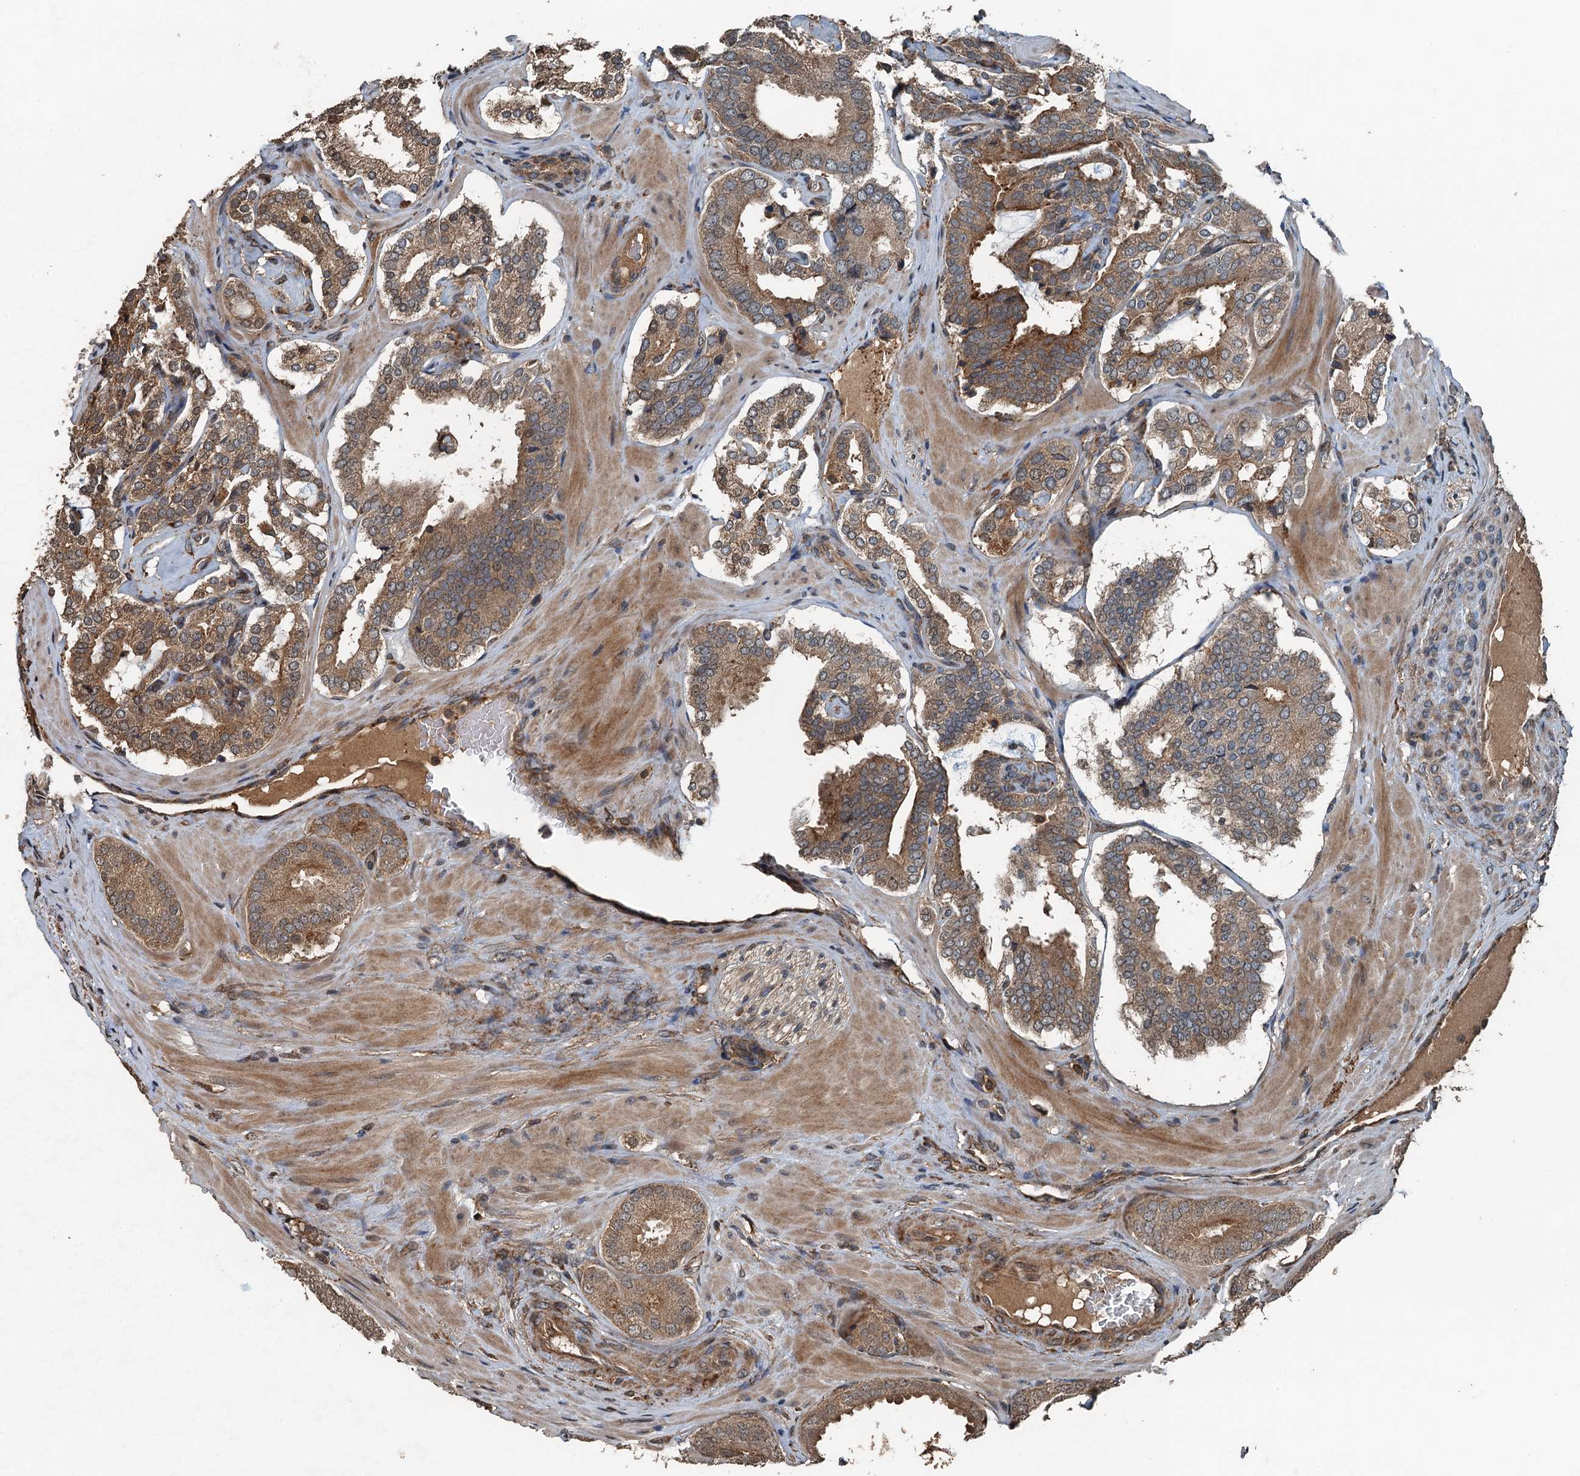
{"staining": {"intensity": "moderate", "quantity": ">75%", "location": "cytoplasmic/membranous"}, "tissue": "prostate cancer", "cell_type": "Tumor cells", "image_type": "cancer", "snomed": [{"axis": "morphology", "description": "Adenocarcinoma, High grade"}, {"axis": "topography", "description": "Prostate"}], "caption": "Tumor cells display medium levels of moderate cytoplasmic/membranous staining in approximately >75% of cells in prostate cancer (high-grade adenocarcinoma).", "gene": "TCTN1", "patient": {"sex": "male", "age": 63}}